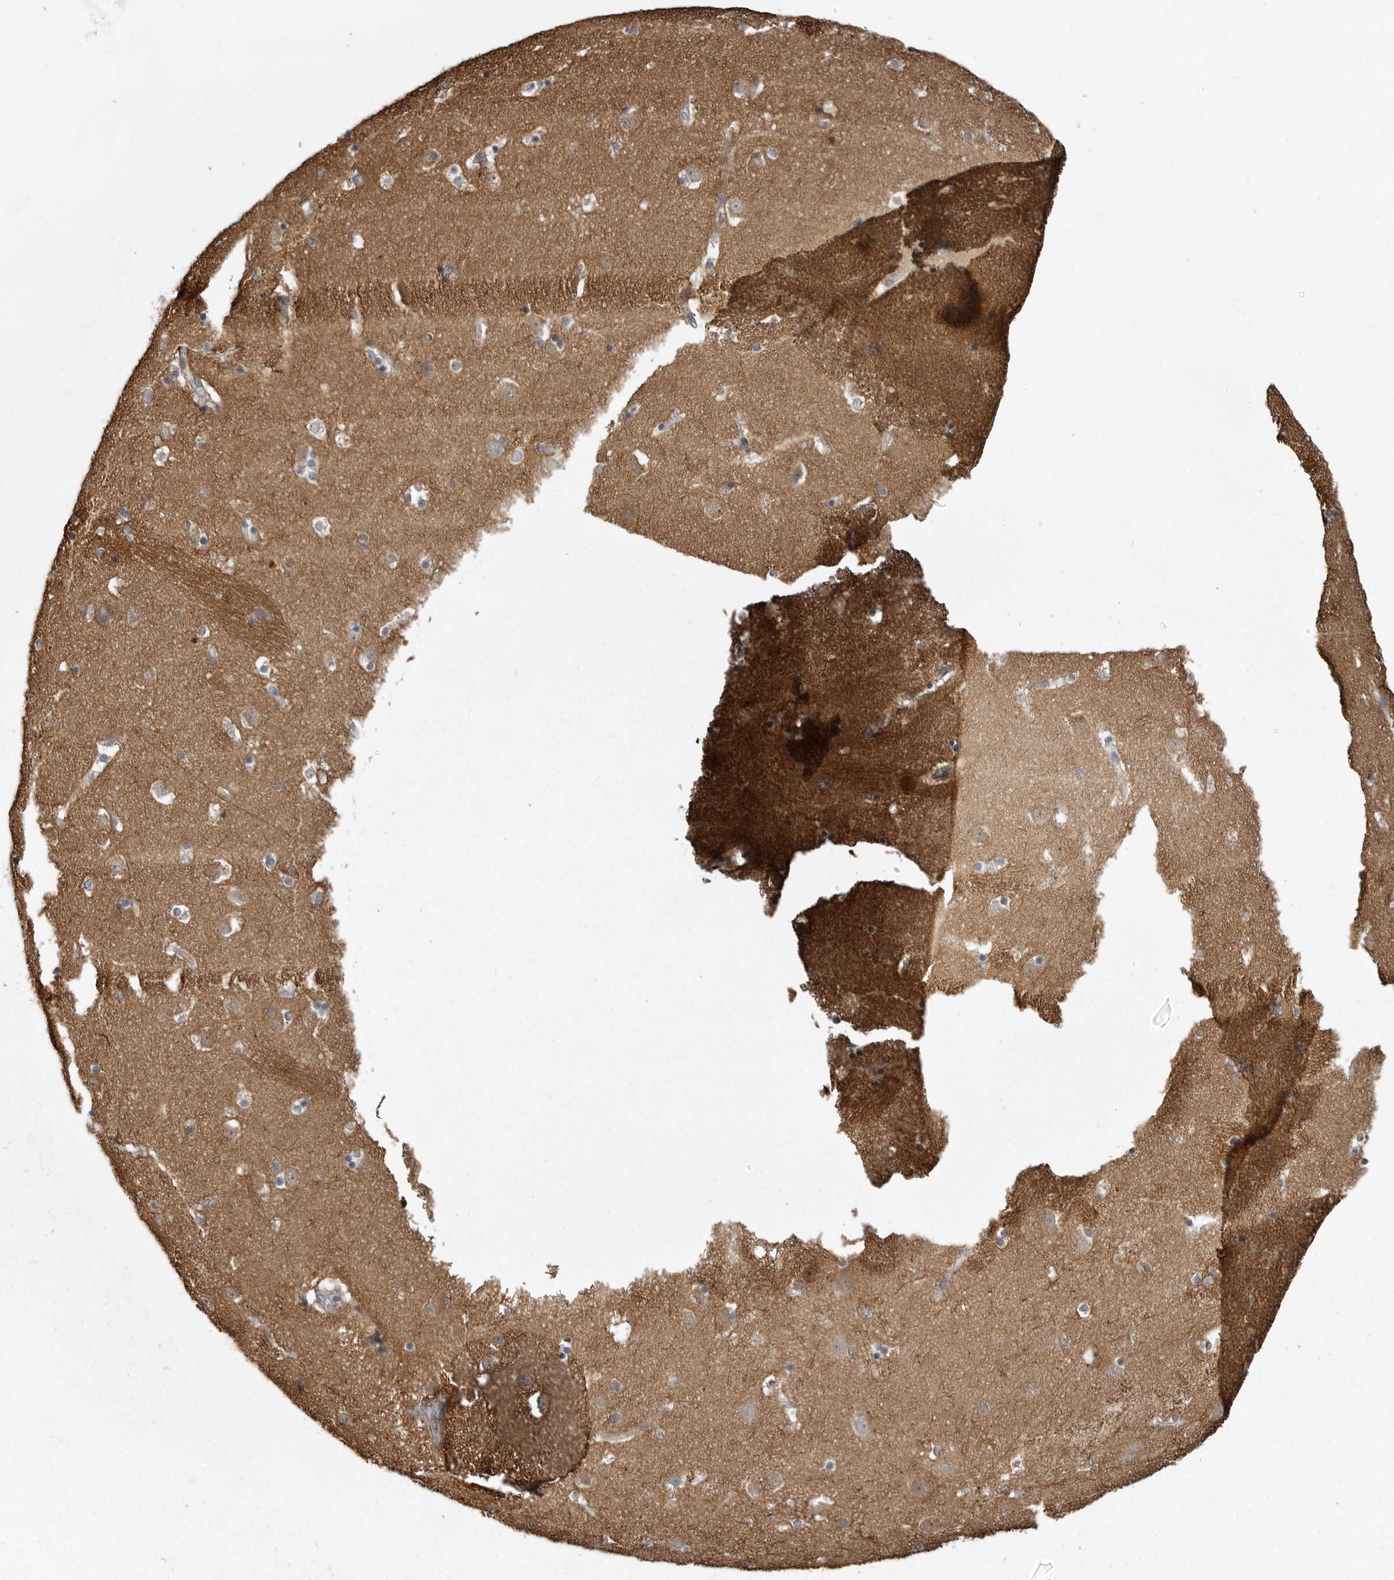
{"staining": {"intensity": "weak", "quantity": "<25%", "location": "cytoplasmic/membranous"}, "tissue": "caudate", "cell_type": "Glial cells", "image_type": "normal", "snomed": [{"axis": "morphology", "description": "Normal tissue, NOS"}, {"axis": "topography", "description": "Lateral ventricle wall"}], "caption": "Immunohistochemical staining of unremarkable caudate shows no significant staining in glial cells.", "gene": "ZNRF1", "patient": {"sex": "male", "age": 45}}